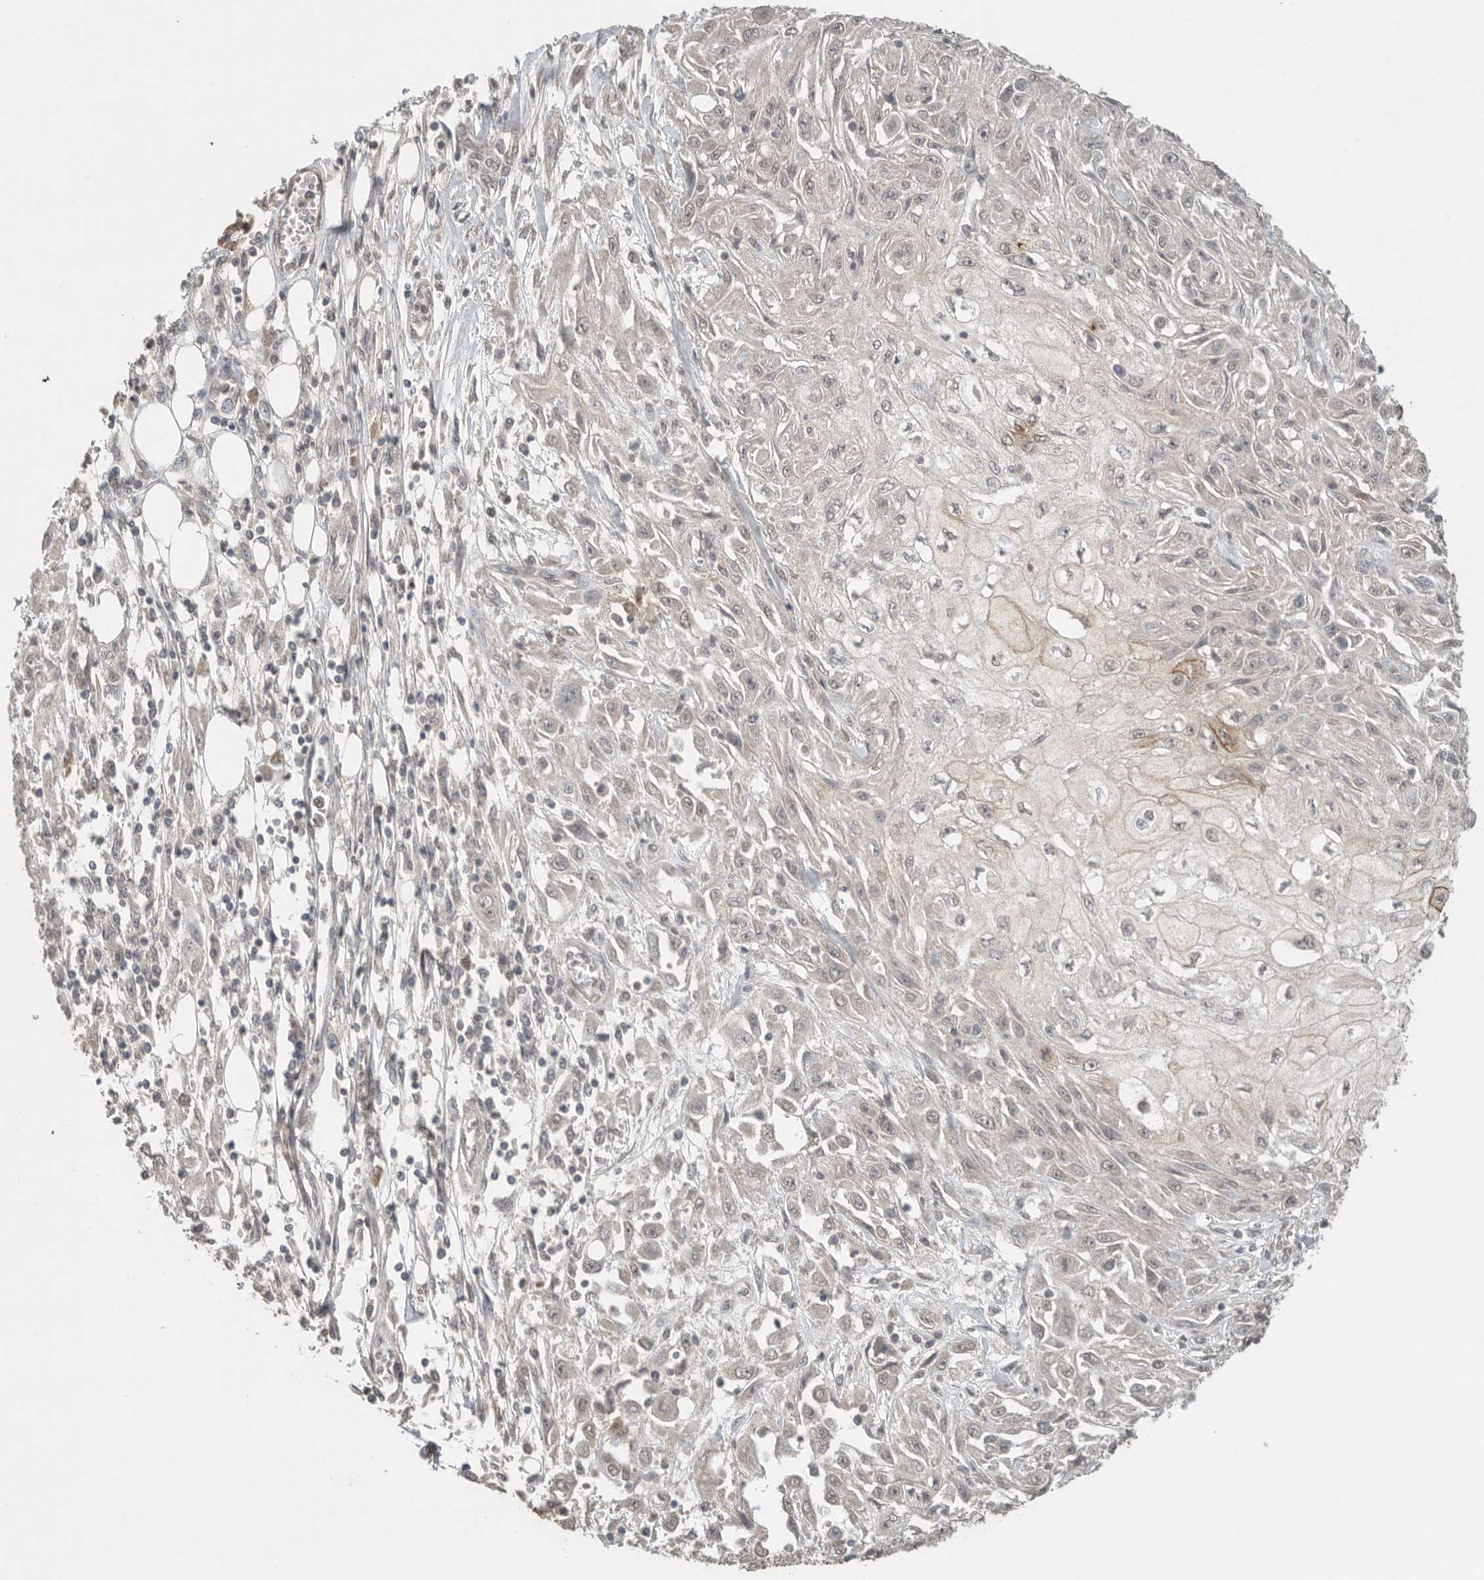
{"staining": {"intensity": "weak", "quantity": "<25%", "location": "nuclear"}, "tissue": "skin cancer", "cell_type": "Tumor cells", "image_type": "cancer", "snomed": [{"axis": "morphology", "description": "Squamous cell carcinoma, NOS"}, {"axis": "morphology", "description": "Squamous cell carcinoma, metastatic, NOS"}, {"axis": "topography", "description": "Skin"}, {"axis": "topography", "description": "Lymph node"}], "caption": "Immunohistochemical staining of skin metastatic squamous cell carcinoma demonstrates no significant expression in tumor cells. Nuclei are stained in blue.", "gene": "KLK5", "patient": {"sex": "male", "age": 75}}